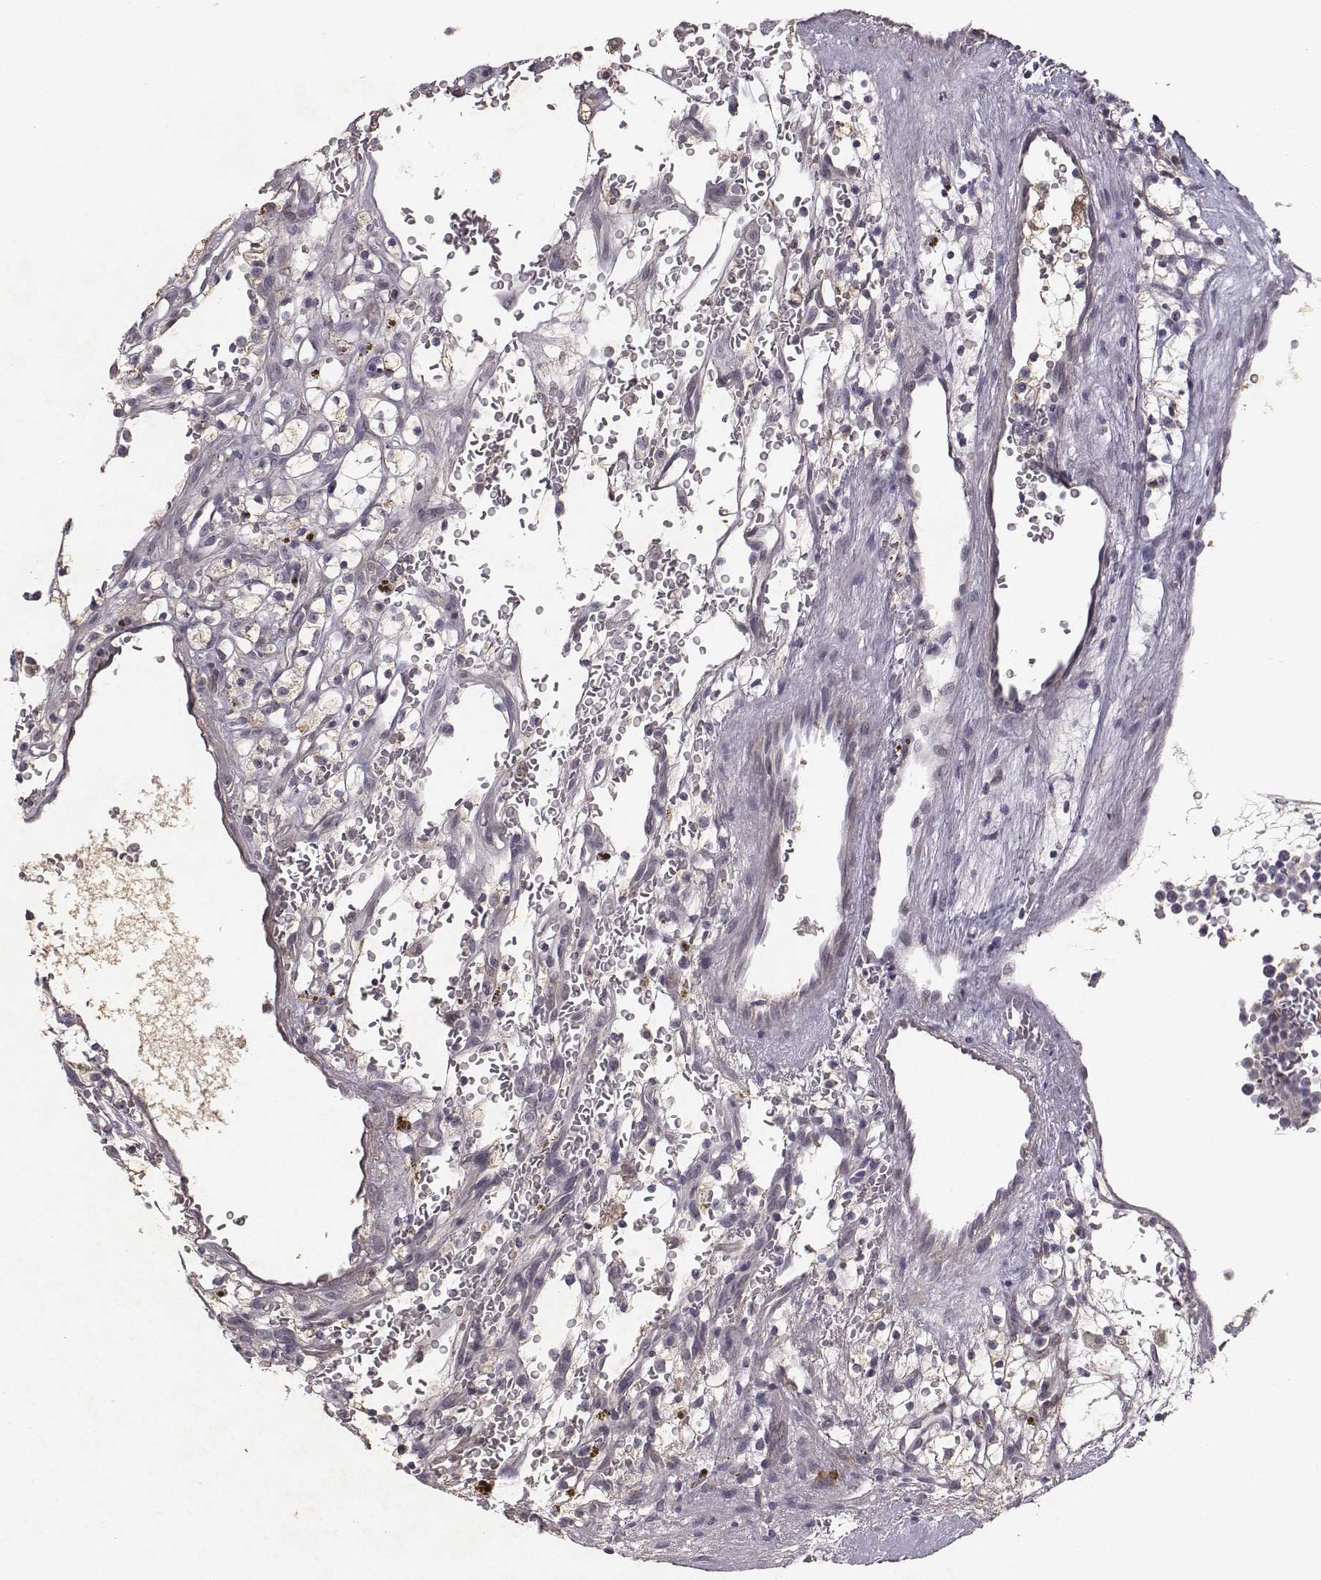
{"staining": {"intensity": "negative", "quantity": "none", "location": "none"}, "tissue": "renal cancer", "cell_type": "Tumor cells", "image_type": "cancer", "snomed": [{"axis": "morphology", "description": "Adenocarcinoma, NOS"}, {"axis": "topography", "description": "Kidney"}], "caption": "The histopathology image demonstrates no staining of tumor cells in adenocarcinoma (renal).", "gene": "SLC22A6", "patient": {"sex": "female", "age": 64}}